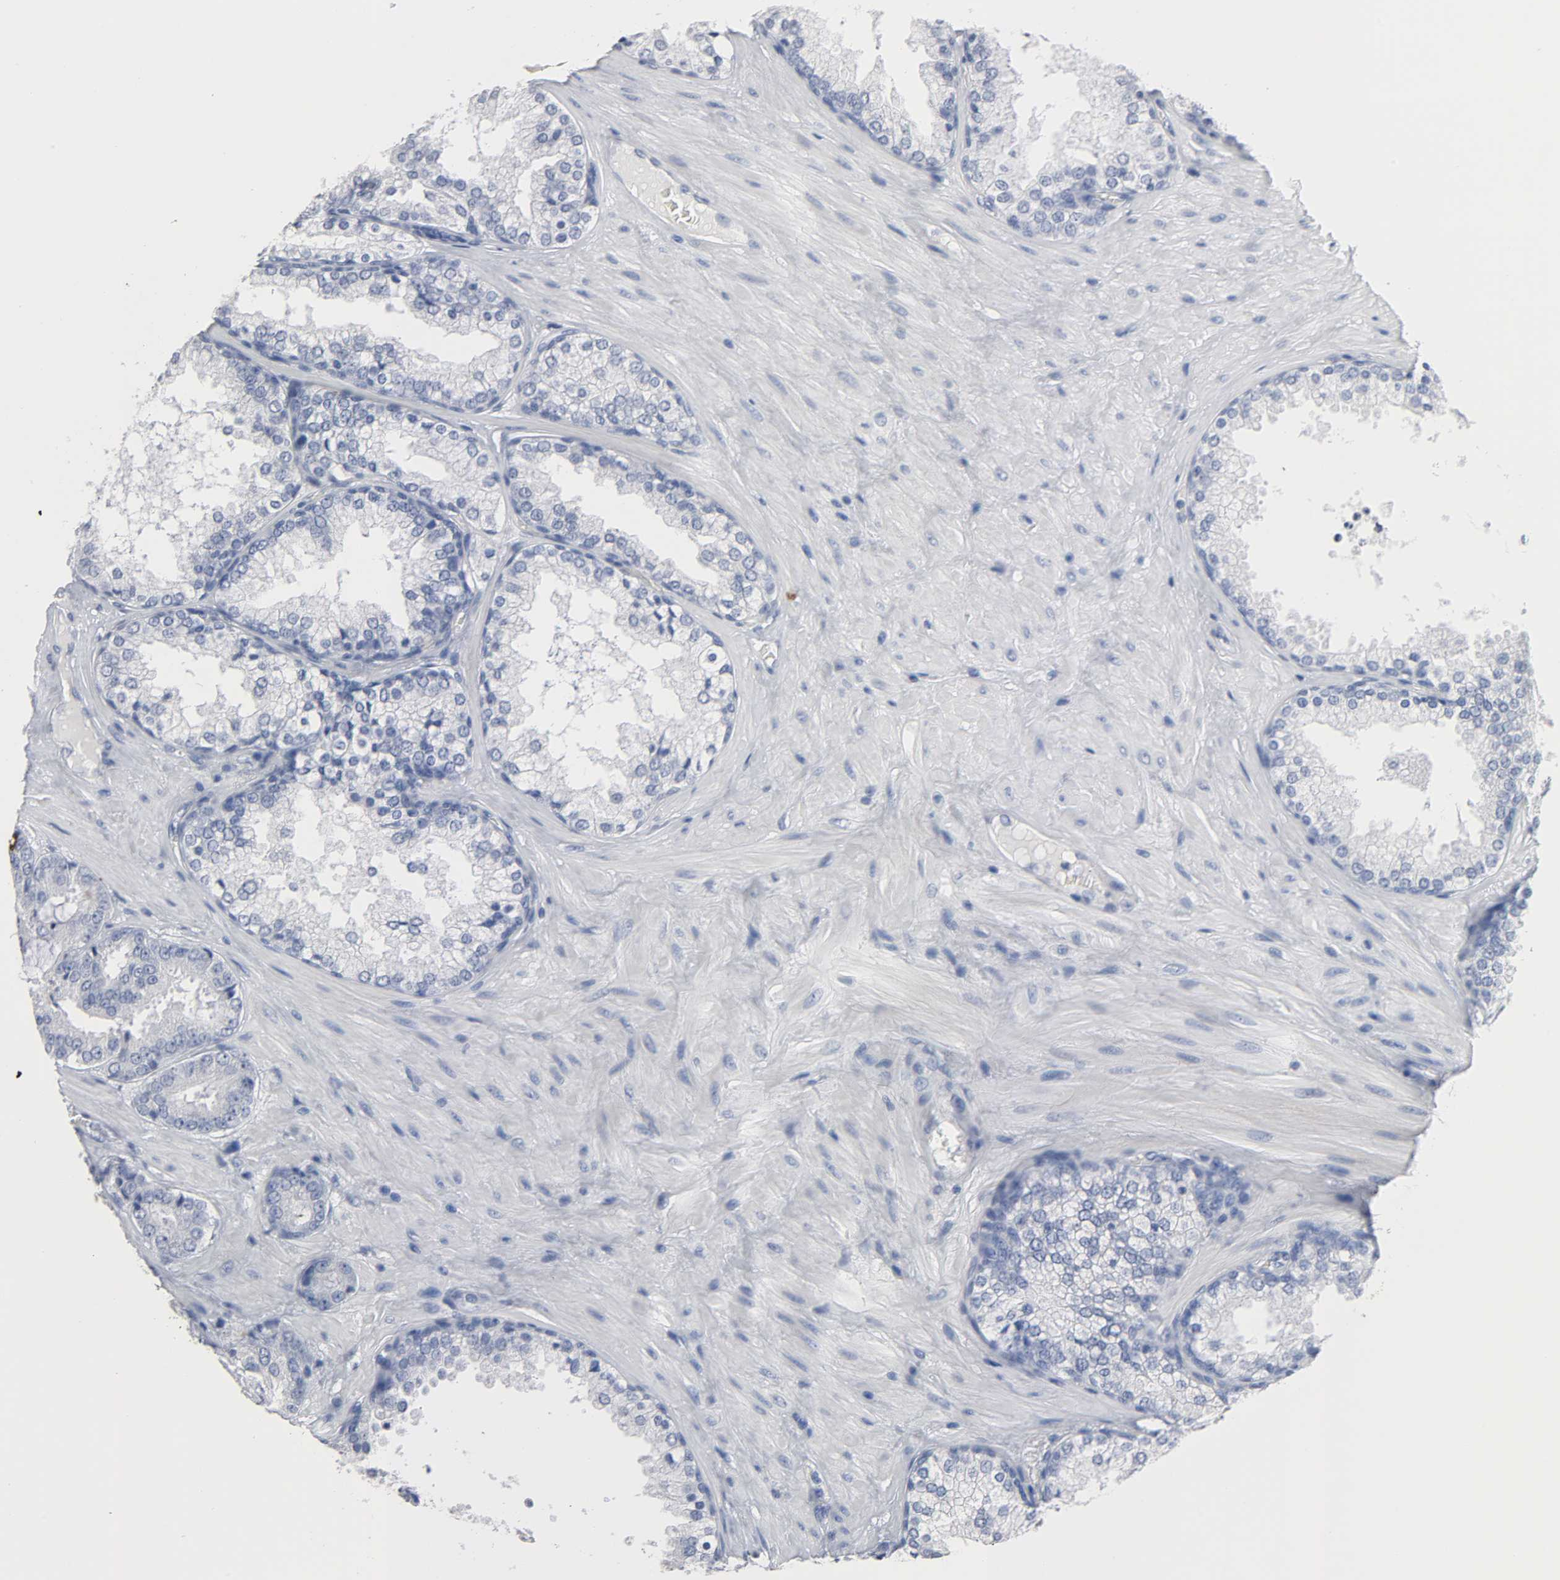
{"staining": {"intensity": "strong", "quantity": "<25%", "location": "cytoplasmic/membranous,nuclear"}, "tissue": "prostate cancer", "cell_type": "Tumor cells", "image_type": "cancer", "snomed": [{"axis": "morphology", "description": "Adenocarcinoma, High grade"}, {"axis": "topography", "description": "Prostate"}], "caption": "A photomicrograph of prostate cancer stained for a protein displays strong cytoplasmic/membranous and nuclear brown staining in tumor cells.", "gene": "CDC20", "patient": {"sex": "male", "age": 70}}